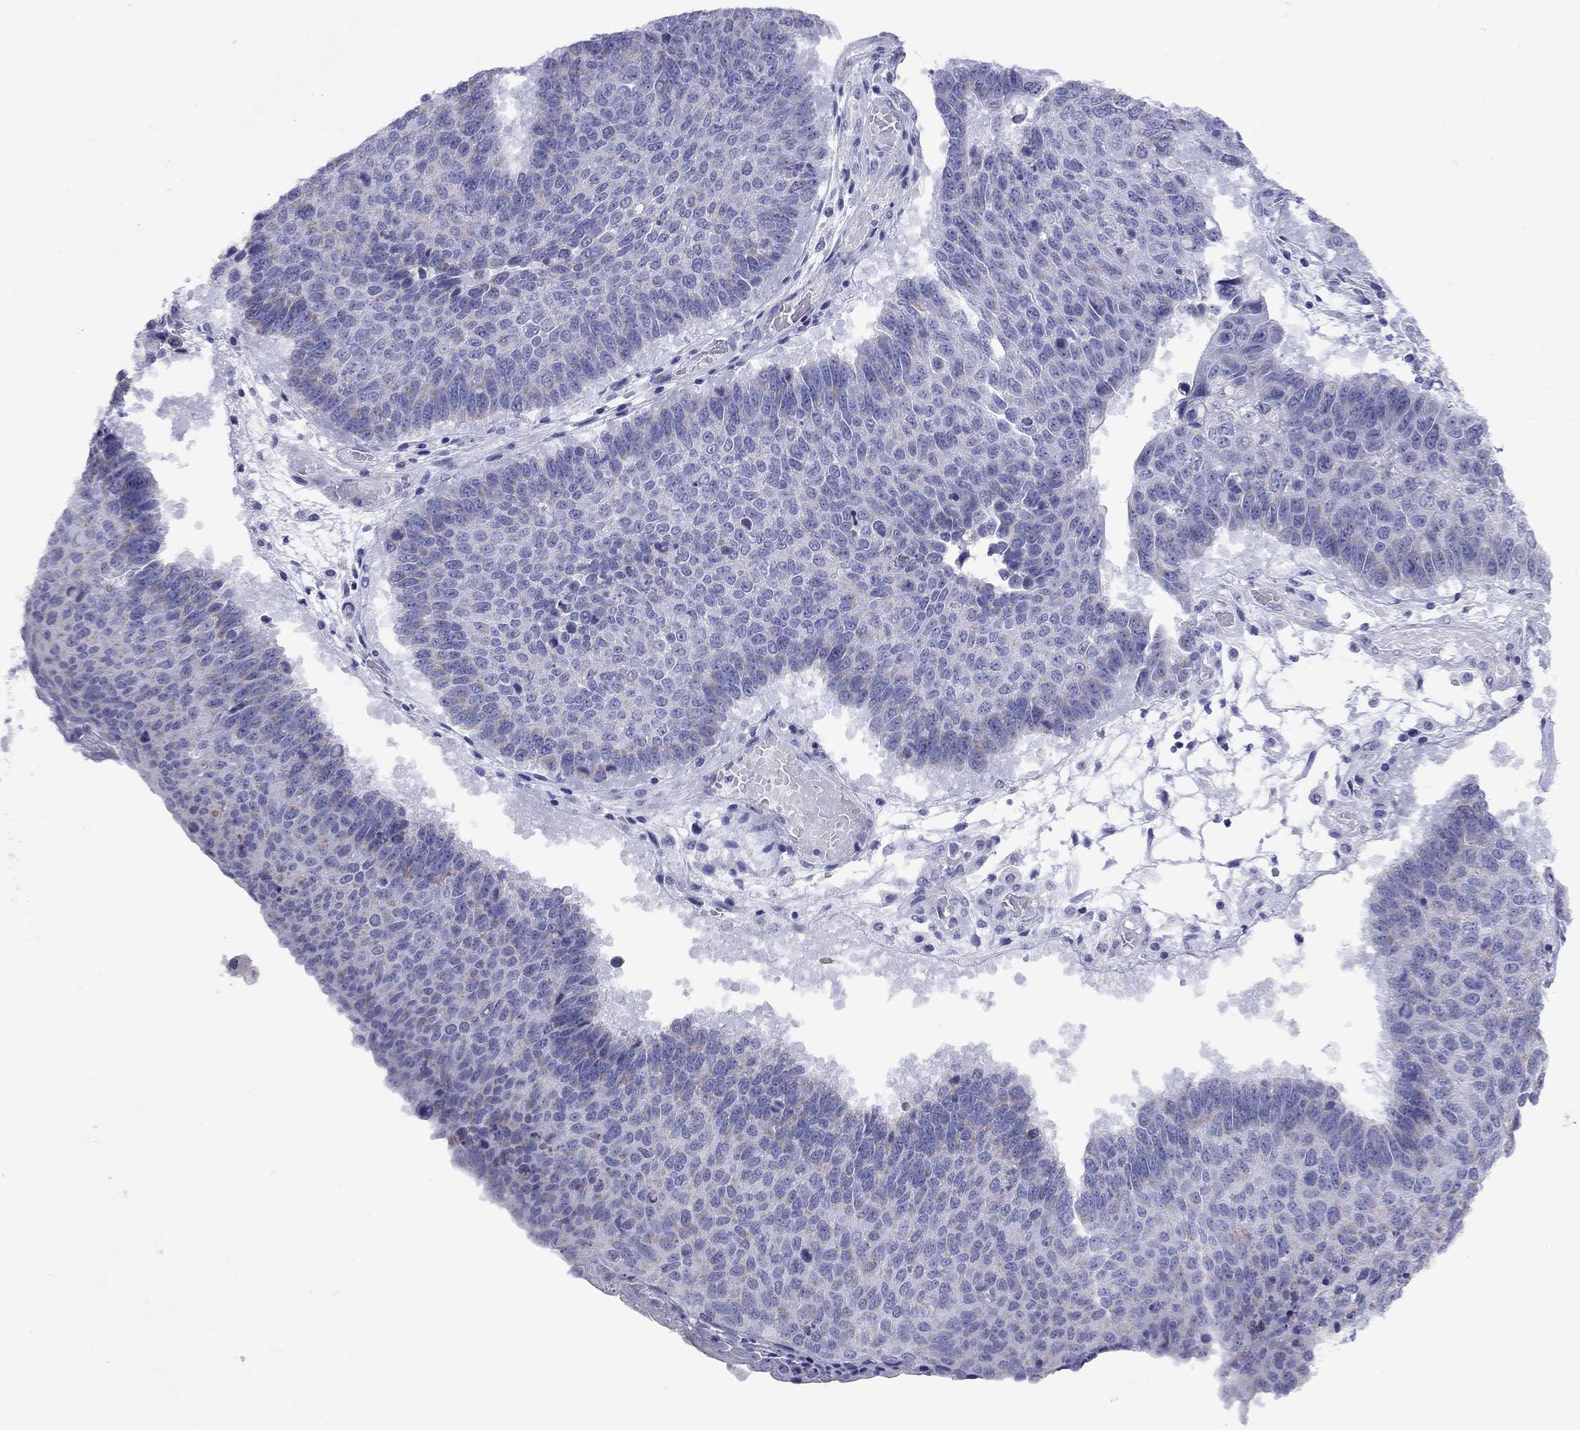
{"staining": {"intensity": "negative", "quantity": "none", "location": "none"}, "tissue": "lung cancer", "cell_type": "Tumor cells", "image_type": "cancer", "snomed": [{"axis": "morphology", "description": "Squamous cell carcinoma, NOS"}, {"axis": "topography", "description": "Lung"}], "caption": "This is an IHC image of human lung cancer (squamous cell carcinoma). There is no expression in tumor cells.", "gene": "DPY19L2", "patient": {"sex": "male", "age": 73}}